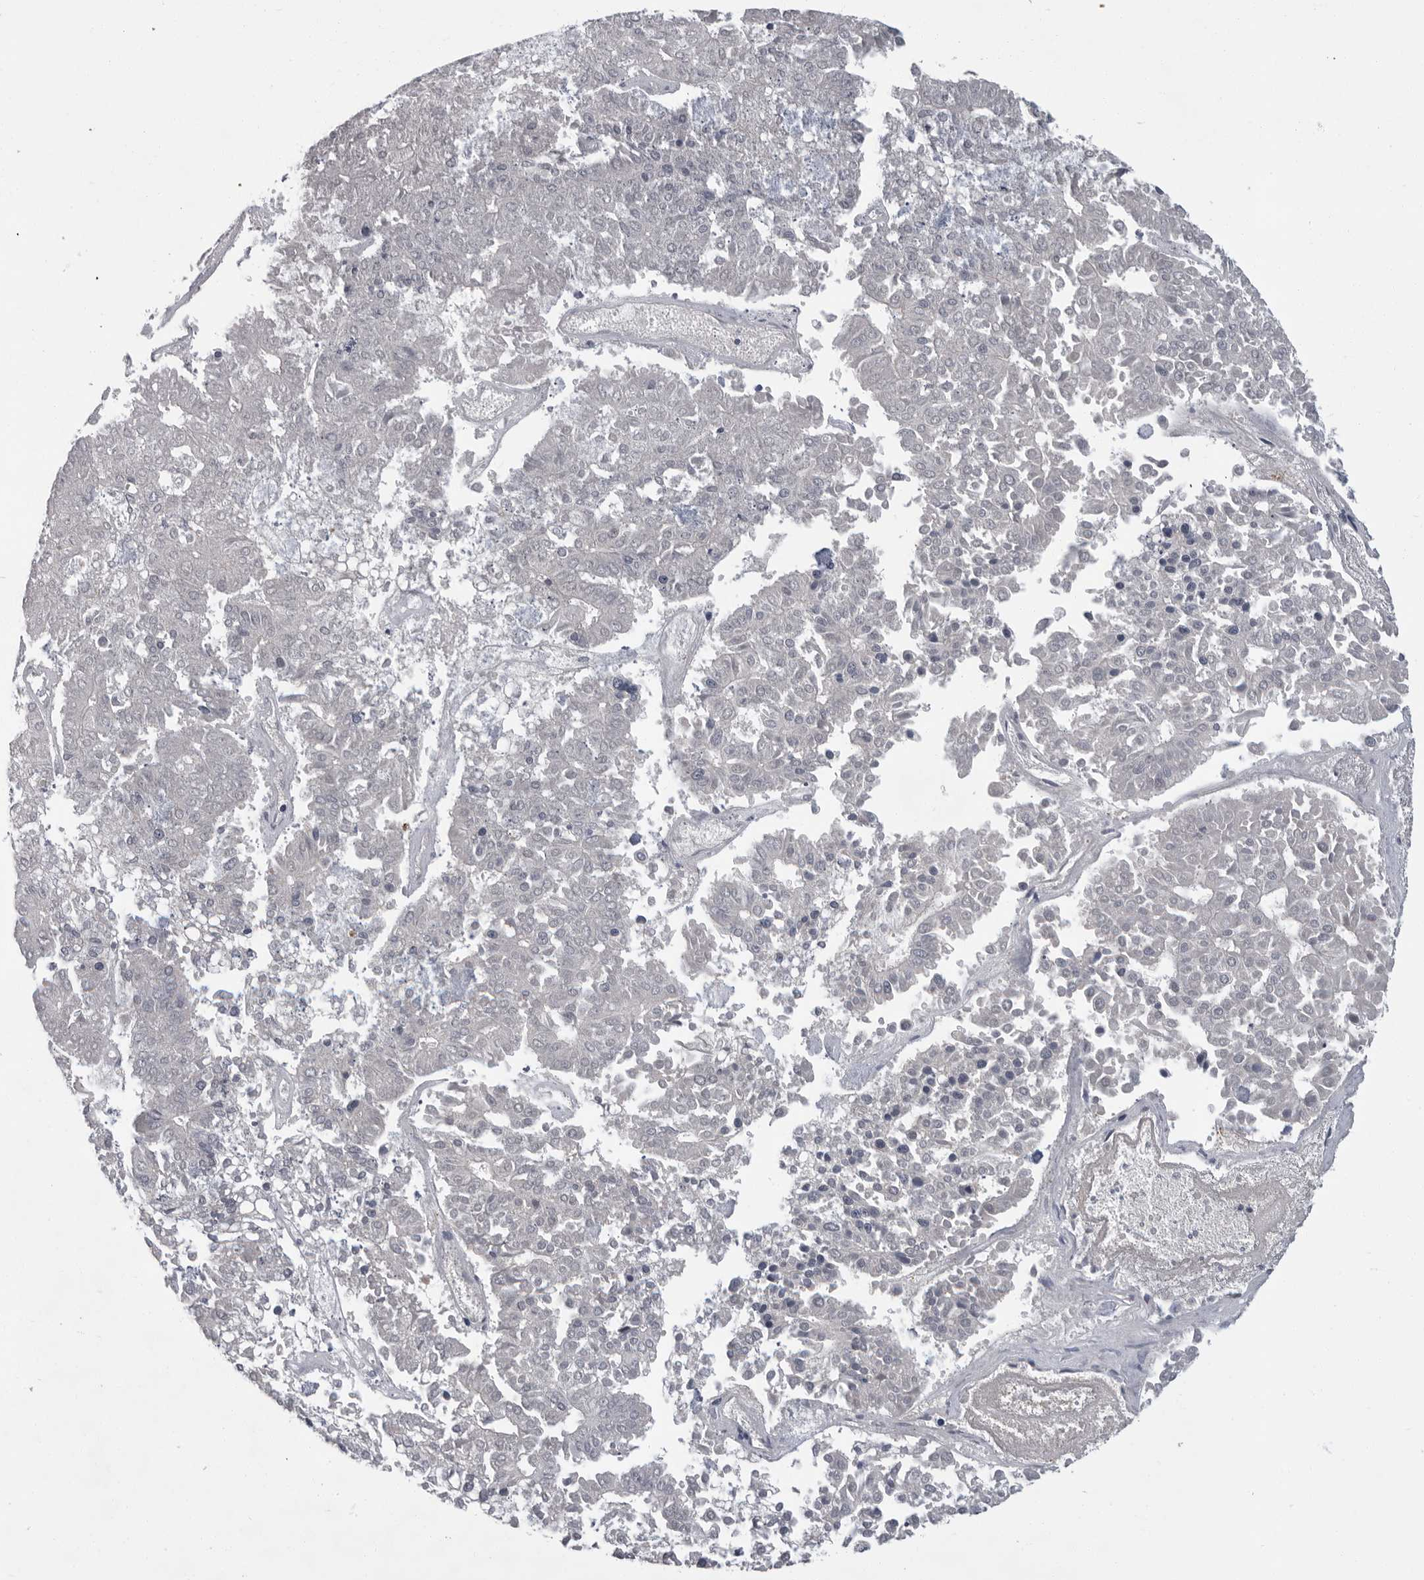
{"staining": {"intensity": "negative", "quantity": "none", "location": "none"}, "tissue": "pancreatic cancer", "cell_type": "Tumor cells", "image_type": "cancer", "snomed": [{"axis": "morphology", "description": "Adenocarcinoma, NOS"}, {"axis": "topography", "description": "Pancreas"}], "caption": "Adenocarcinoma (pancreatic) stained for a protein using immunohistochemistry demonstrates no expression tumor cells.", "gene": "PDE7A", "patient": {"sex": "male", "age": 50}}